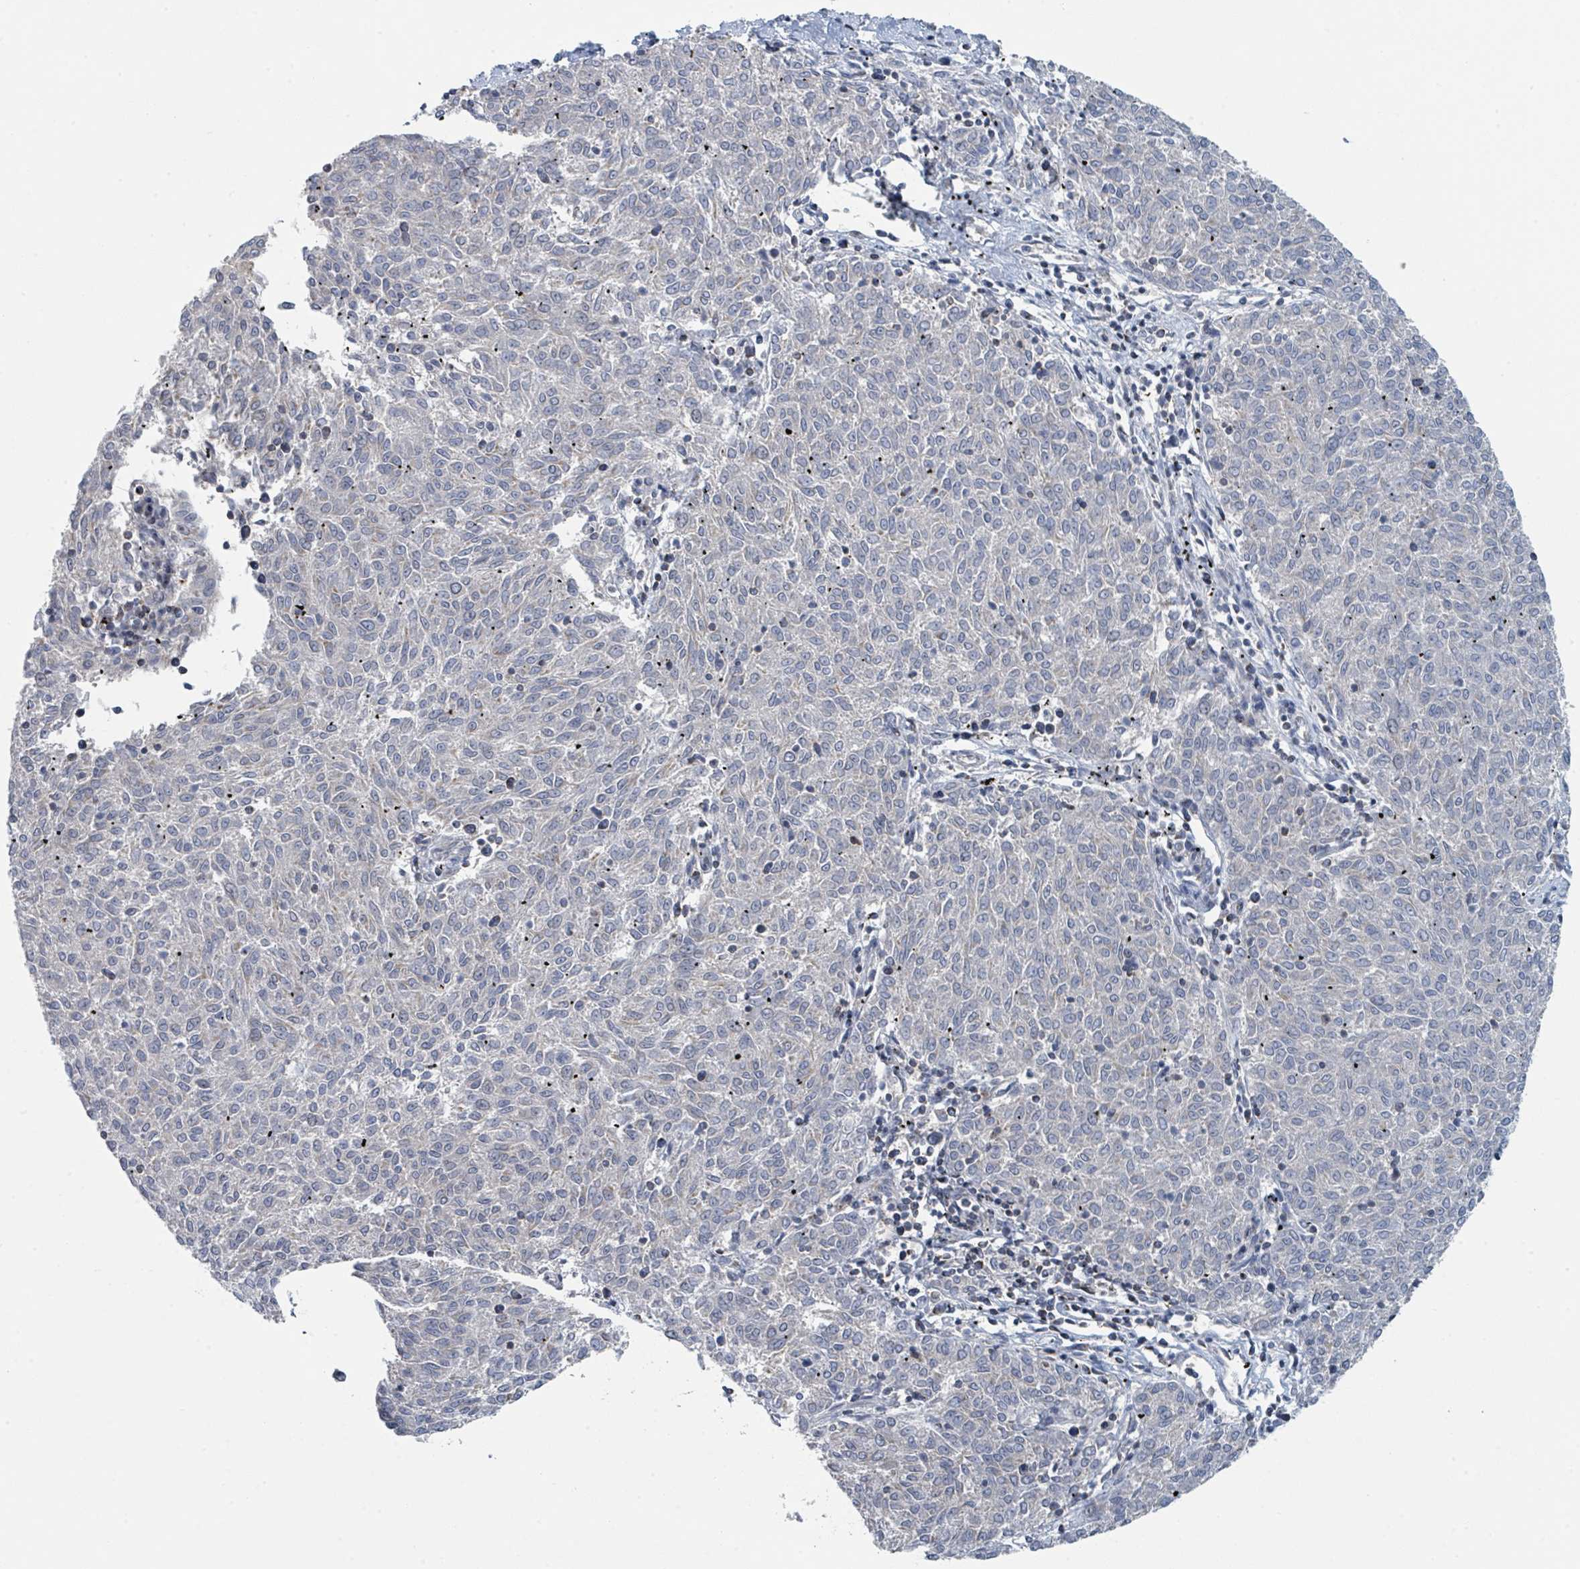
{"staining": {"intensity": "negative", "quantity": "none", "location": "none"}, "tissue": "melanoma", "cell_type": "Tumor cells", "image_type": "cancer", "snomed": [{"axis": "morphology", "description": "Malignant melanoma, NOS"}, {"axis": "topography", "description": "Skin"}], "caption": "DAB immunohistochemical staining of melanoma exhibits no significant staining in tumor cells. The staining was performed using DAB (3,3'-diaminobenzidine) to visualize the protein expression in brown, while the nuclei were stained in blue with hematoxylin (Magnification: 20x).", "gene": "ANKRD55", "patient": {"sex": "female", "age": 72}}